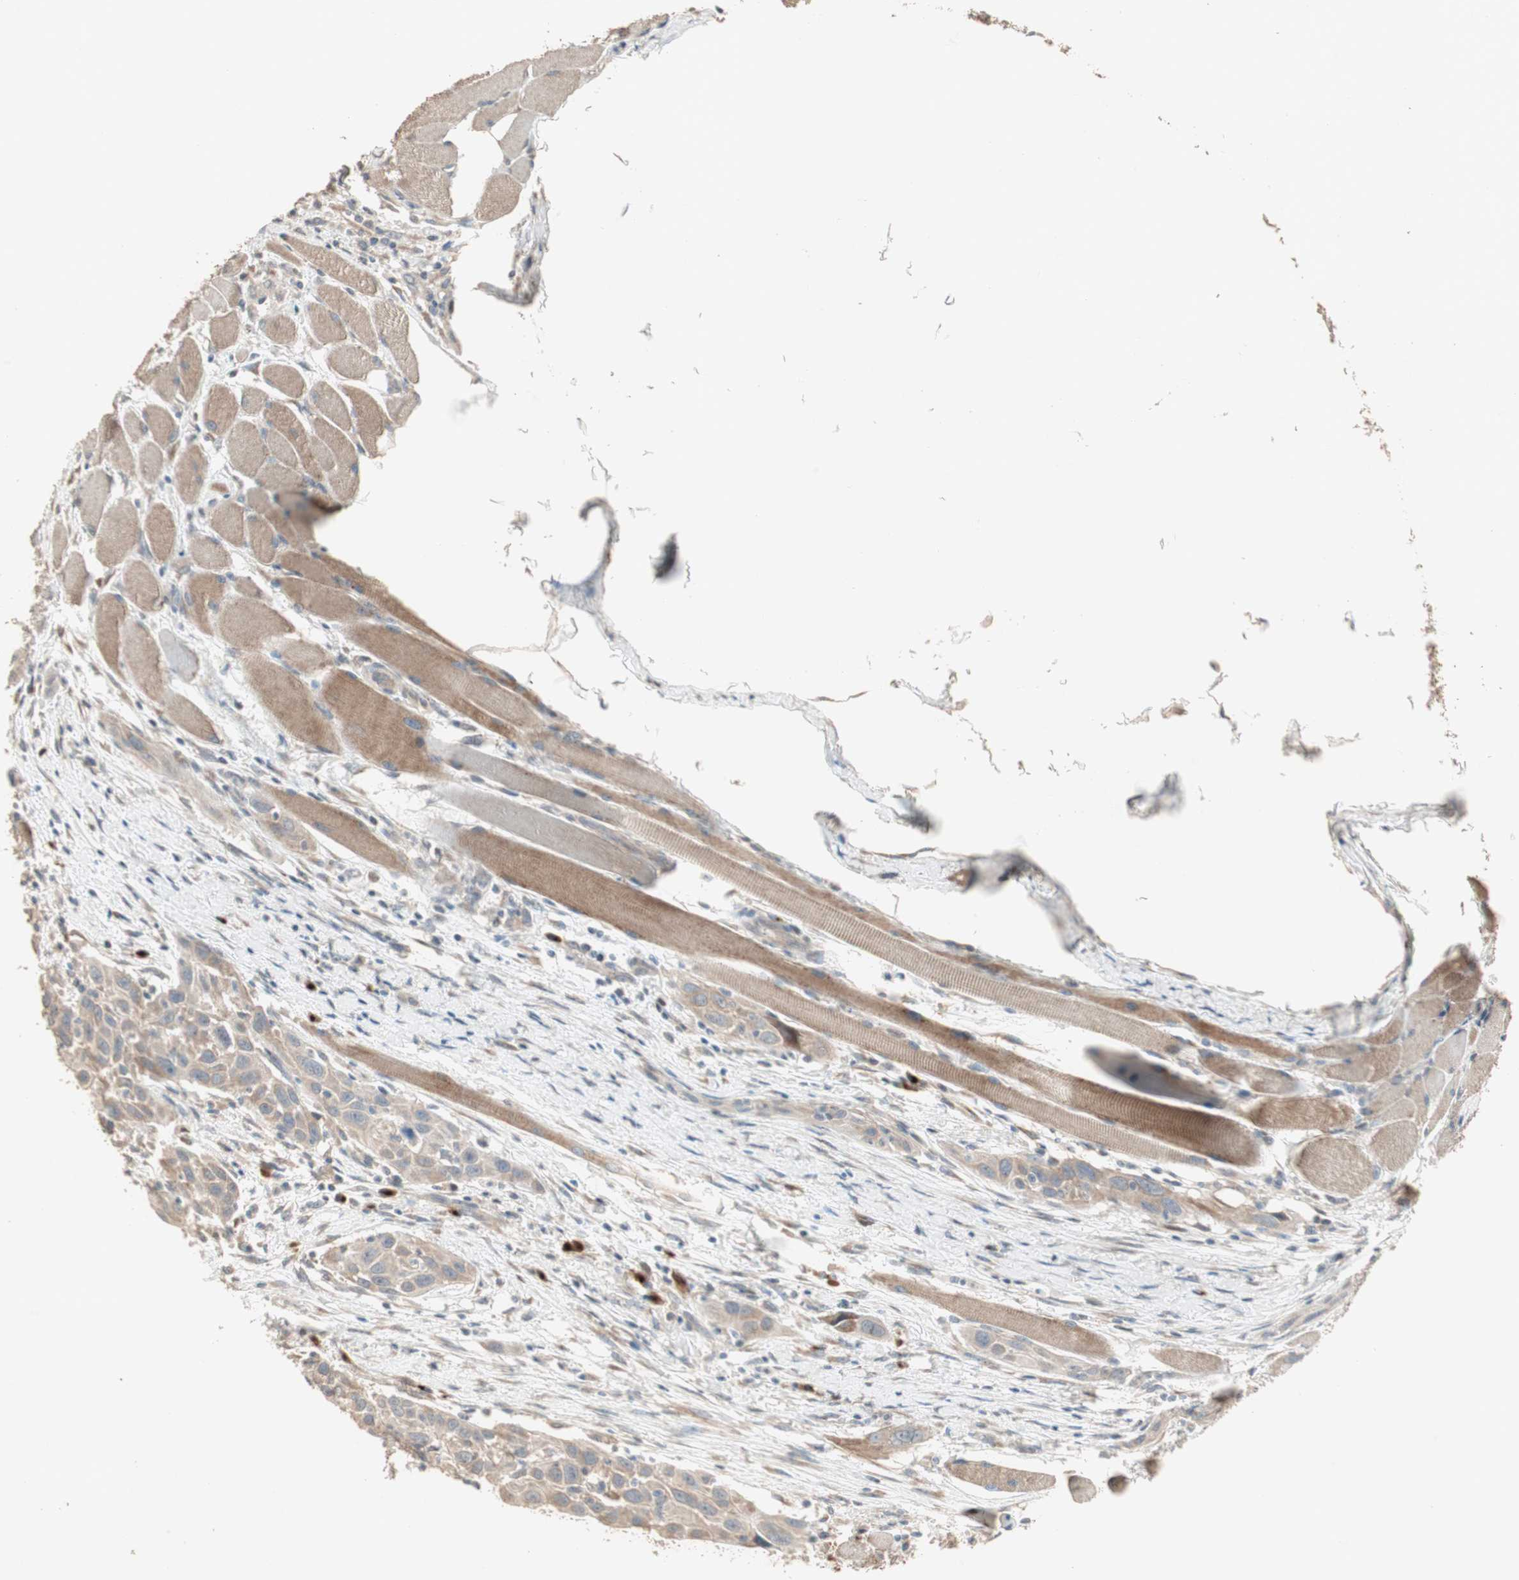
{"staining": {"intensity": "moderate", "quantity": ">75%", "location": "cytoplasmic/membranous"}, "tissue": "head and neck cancer", "cell_type": "Tumor cells", "image_type": "cancer", "snomed": [{"axis": "morphology", "description": "Squamous cell carcinoma, NOS"}, {"axis": "topography", "description": "Oral tissue"}, {"axis": "topography", "description": "Head-Neck"}], "caption": "A histopathology image of head and neck cancer (squamous cell carcinoma) stained for a protein demonstrates moderate cytoplasmic/membranous brown staining in tumor cells. The staining is performed using DAB (3,3'-diaminobenzidine) brown chromogen to label protein expression. The nuclei are counter-stained blue using hematoxylin.", "gene": "RARRES1", "patient": {"sex": "female", "age": 50}}